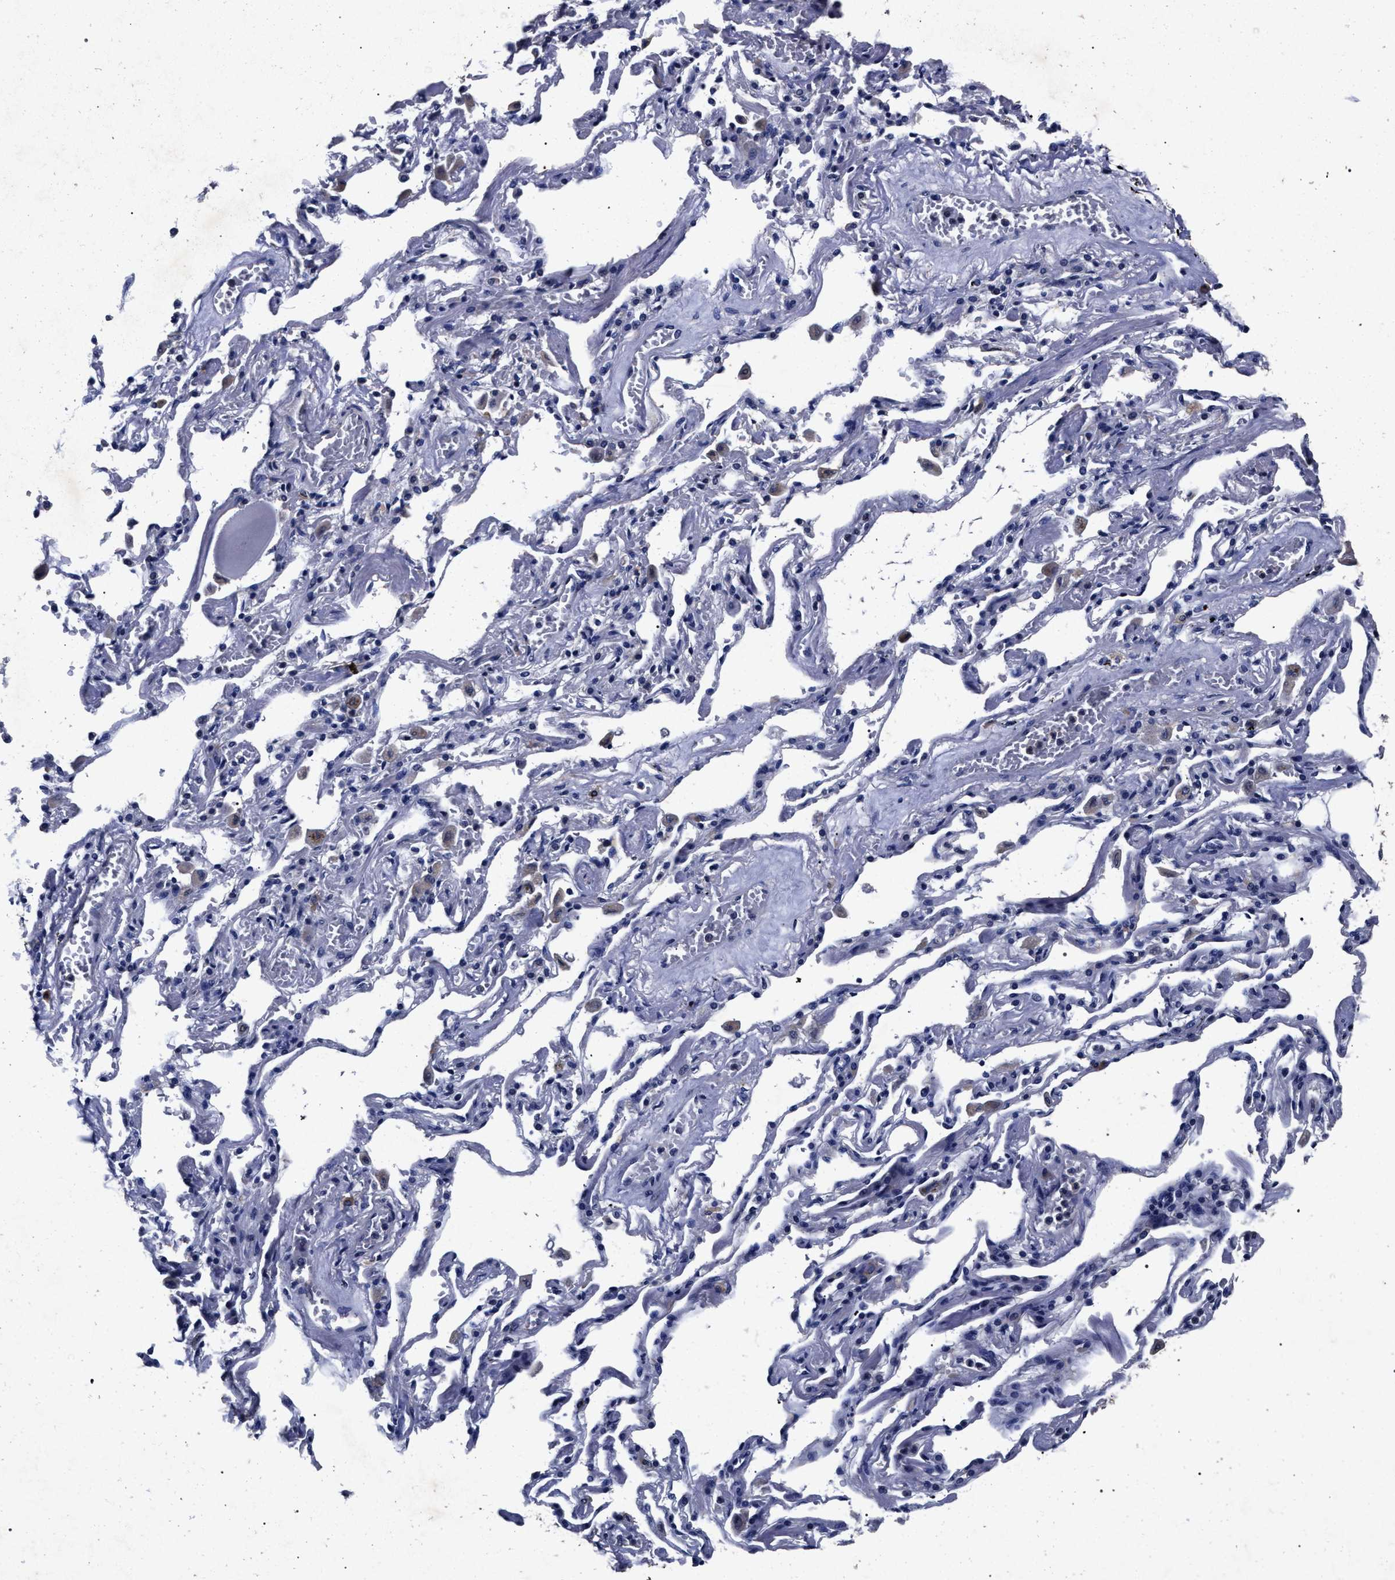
{"staining": {"intensity": "weak", "quantity": ">75%", "location": "cytoplasmic/membranous"}, "tissue": "adipose tissue", "cell_type": "Adipocytes", "image_type": "normal", "snomed": [{"axis": "morphology", "description": "Normal tissue, NOS"}, {"axis": "topography", "description": "Cartilage tissue"}, {"axis": "topography", "description": "Lung"}], "caption": "This micrograph shows benign adipose tissue stained with immunohistochemistry (IHC) to label a protein in brown. The cytoplasmic/membranous of adipocytes show weak positivity for the protein. Nuclei are counter-stained blue.", "gene": "ATP1A2", "patient": {"sex": "female", "age": 77}}